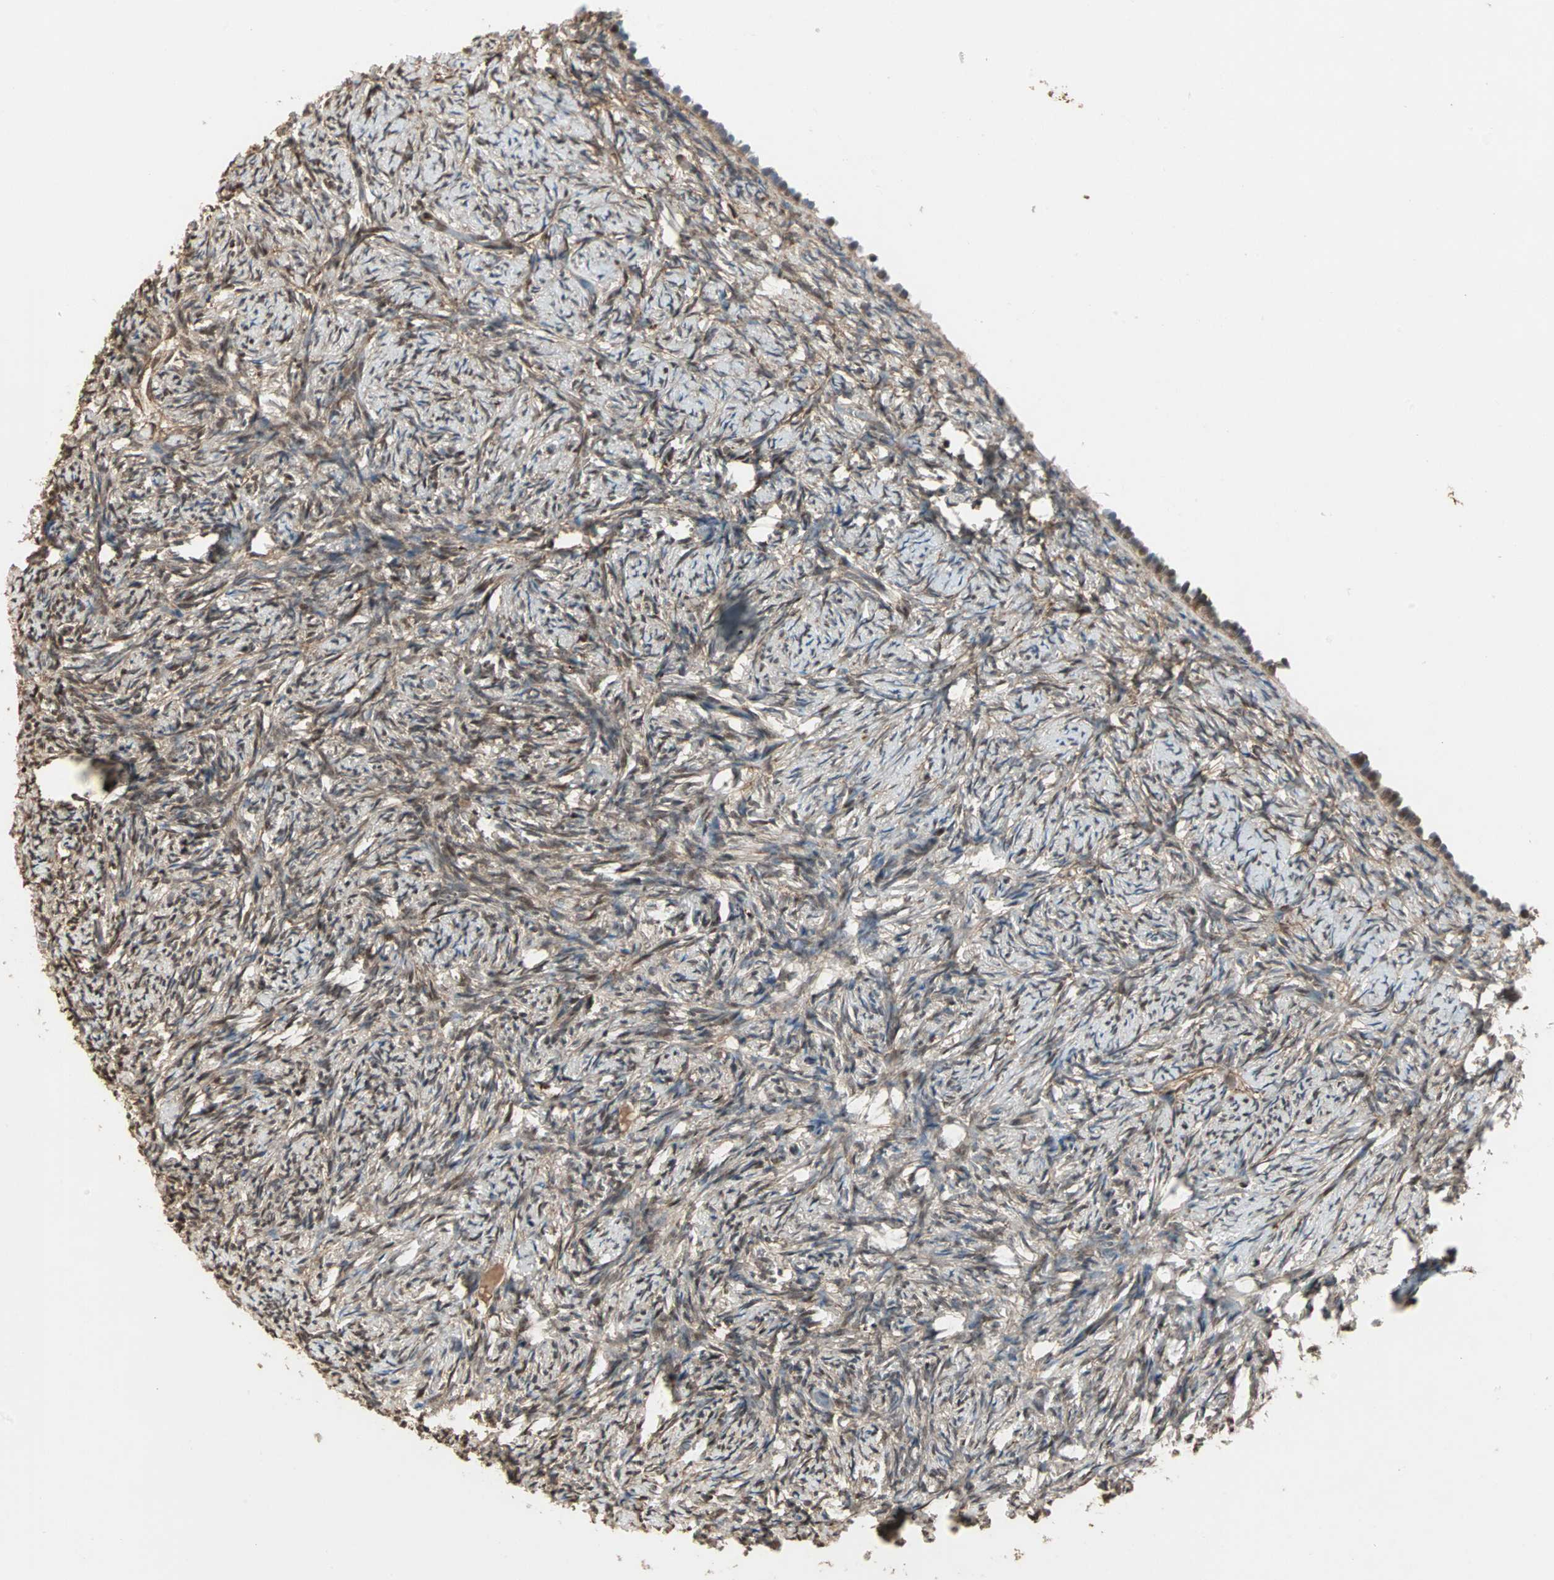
{"staining": {"intensity": "moderate", "quantity": ">75%", "location": "cytoplasmic/membranous,nuclear"}, "tissue": "ovary", "cell_type": "Ovarian stroma cells", "image_type": "normal", "snomed": [{"axis": "morphology", "description": "Normal tissue, NOS"}, {"axis": "topography", "description": "Ovary"}], "caption": "Protein staining reveals moderate cytoplasmic/membranous,nuclear positivity in about >75% of ovarian stroma cells in benign ovary. The staining was performed using DAB (3,3'-diaminobenzidine), with brown indicating positive protein expression. Nuclei are stained blue with hematoxylin.", "gene": "DRG2", "patient": {"sex": "female", "age": 60}}